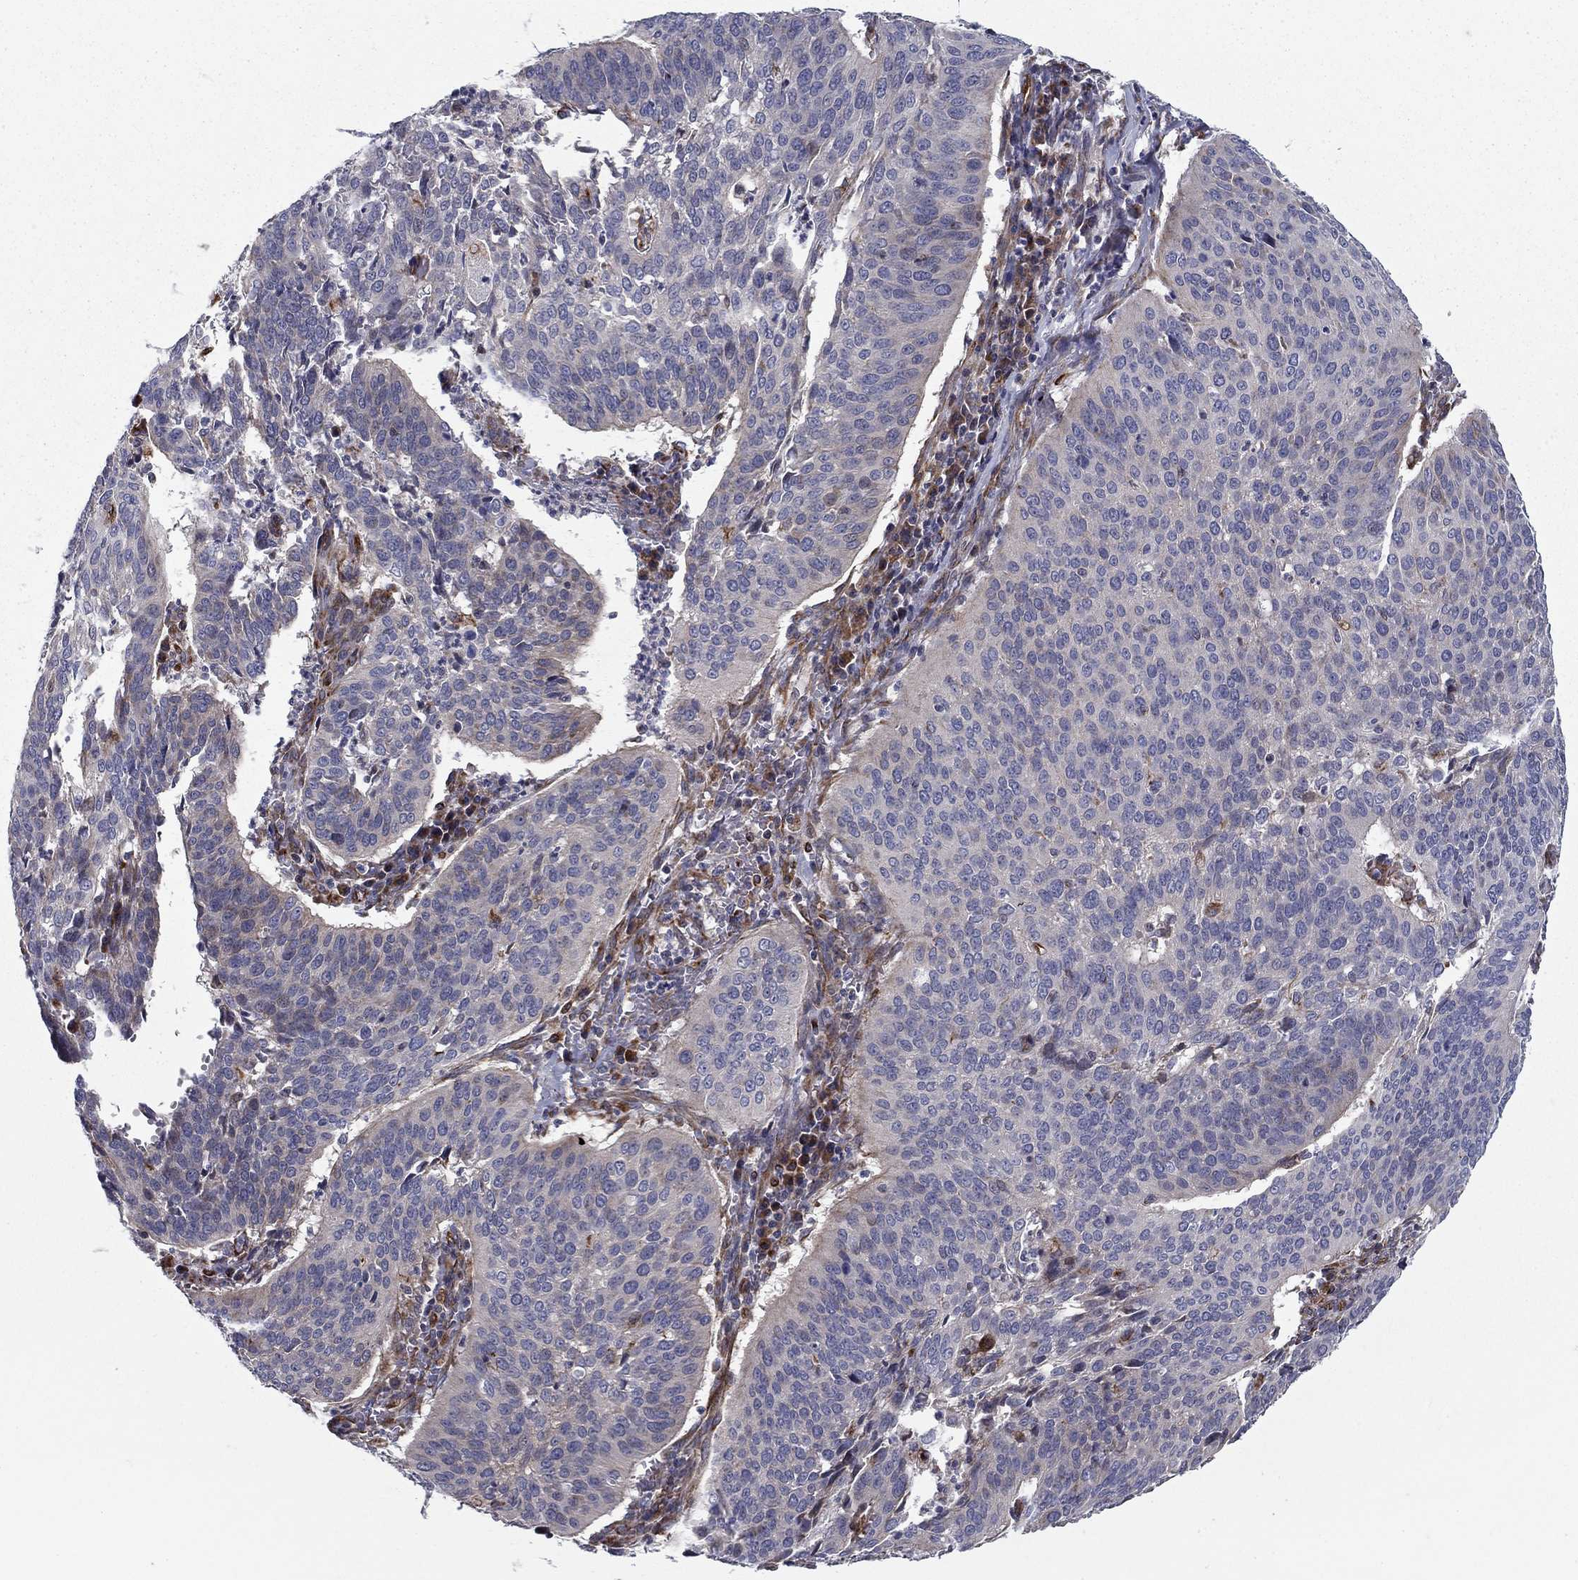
{"staining": {"intensity": "negative", "quantity": "none", "location": "none"}, "tissue": "cervical cancer", "cell_type": "Tumor cells", "image_type": "cancer", "snomed": [{"axis": "morphology", "description": "Normal tissue, NOS"}, {"axis": "morphology", "description": "Squamous cell carcinoma, NOS"}, {"axis": "topography", "description": "Cervix"}], "caption": "High magnification brightfield microscopy of cervical cancer stained with DAB (brown) and counterstained with hematoxylin (blue): tumor cells show no significant expression.", "gene": "CLSTN1", "patient": {"sex": "female", "age": 39}}